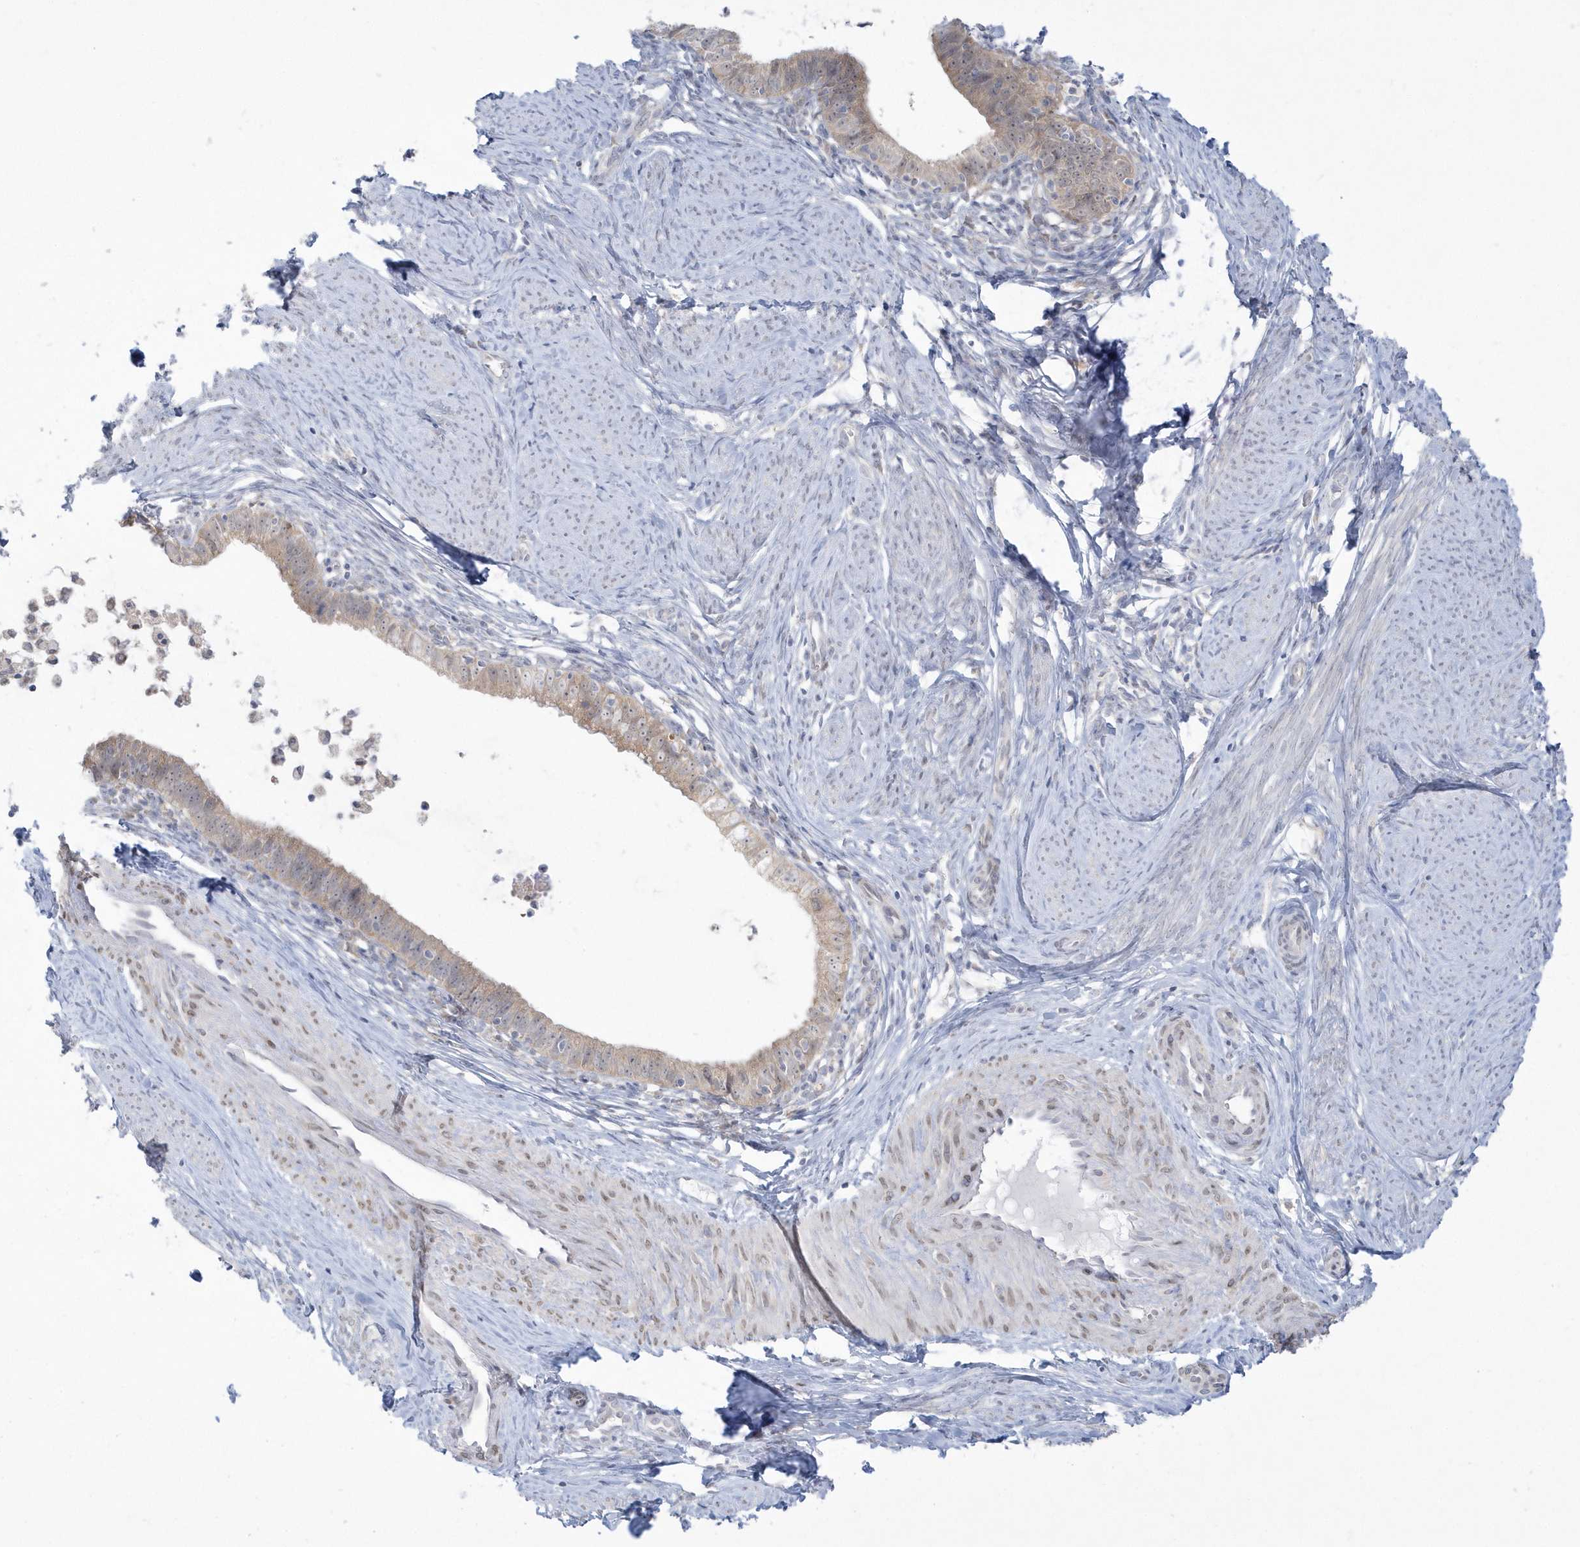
{"staining": {"intensity": "weak", "quantity": "25%-75%", "location": "cytoplasmic/membranous"}, "tissue": "cervical cancer", "cell_type": "Tumor cells", "image_type": "cancer", "snomed": [{"axis": "morphology", "description": "Adenocarcinoma, NOS"}, {"axis": "topography", "description": "Cervix"}], "caption": "Immunohistochemistry (IHC) (DAB) staining of human cervical cancer exhibits weak cytoplasmic/membranous protein expression in about 25%-75% of tumor cells.", "gene": "PCBD1", "patient": {"sex": "female", "age": 36}}